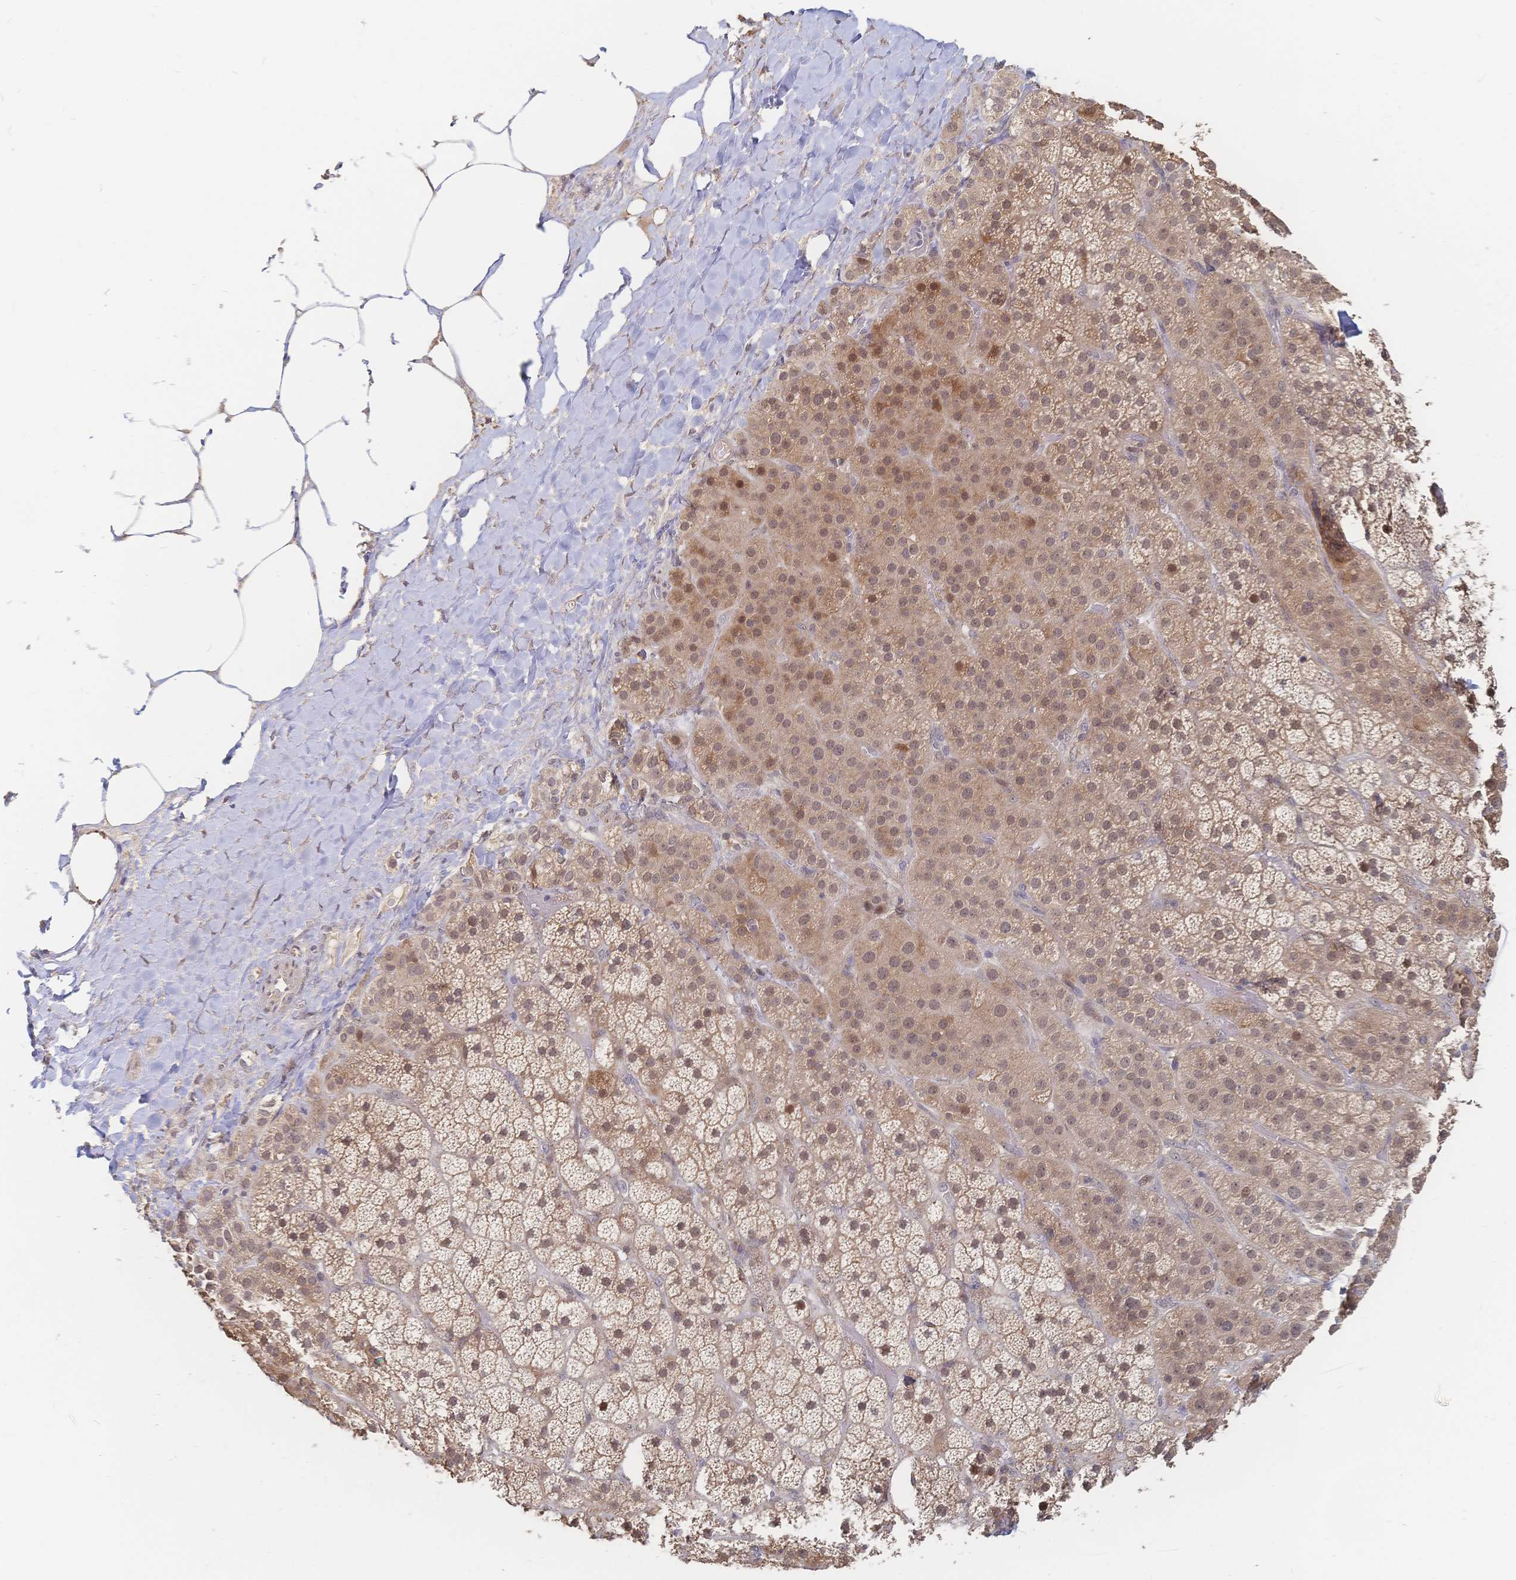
{"staining": {"intensity": "moderate", "quantity": ">75%", "location": "cytoplasmic/membranous,nuclear"}, "tissue": "adrenal gland", "cell_type": "Glandular cells", "image_type": "normal", "snomed": [{"axis": "morphology", "description": "Normal tissue, NOS"}, {"axis": "topography", "description": "Adrenal gland"}], "caption": "The histopathology image shows immunohistochemical staining of benign adrenal gland. There is moderate cytoplasmic/membranous,nuclear staining is identified in about >75% of glandular cells.", "gene": "LRP5", "patient": {"sex": "male", "age": 57}}